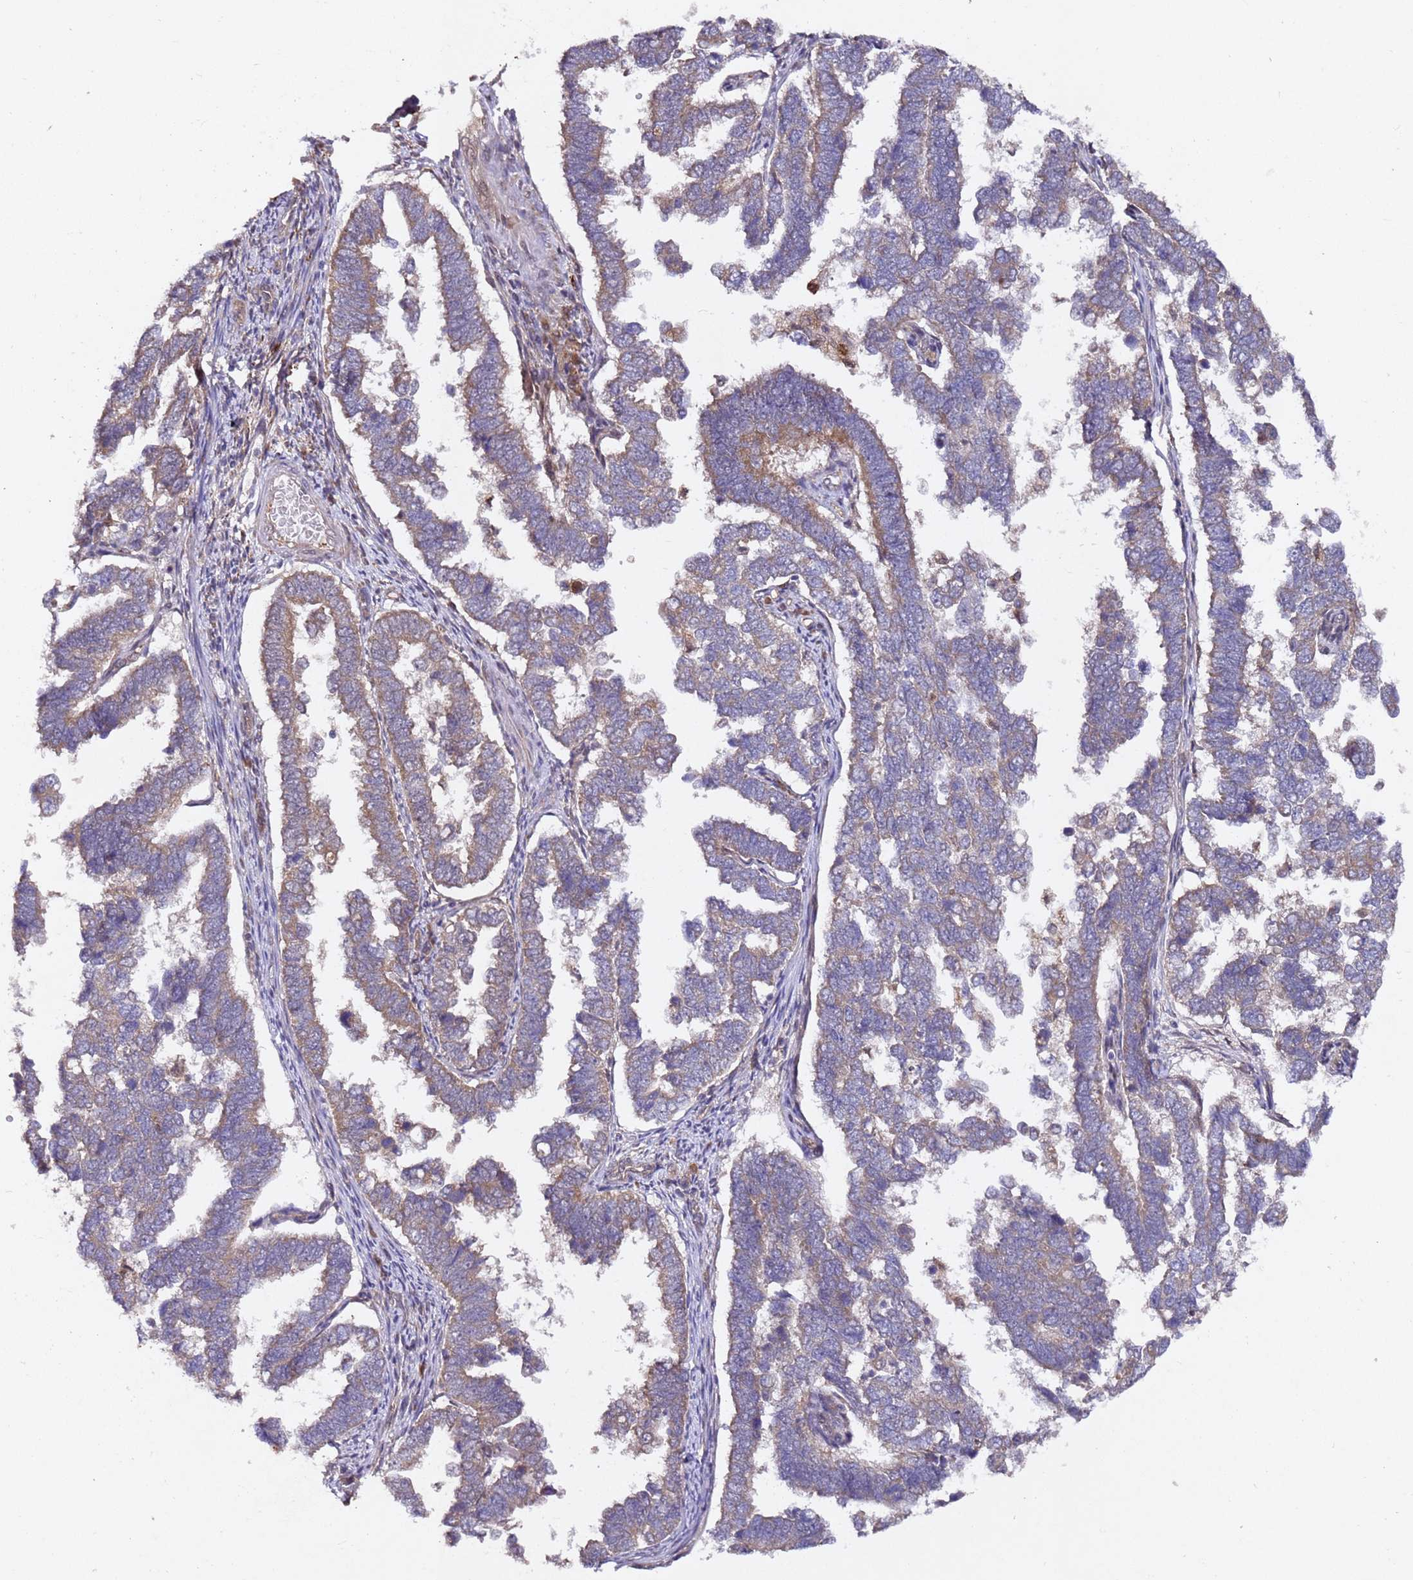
{"staining": {"intensity": "weak", "quantity": ">75%", "location": "cytoplasmic/membranous"}, "tissue": "endometrial cancer", "cell_type": "Tumor cells", "image_type": "cancer", "snomed": [{"axis": "morphology", "description": "Adenocarcinoma, NOS"}, {"axis": "topography", "description": "Endometrium"}], "caption": "Protein expression analysis of adenocarcinoma (endometrial) demonstrates weak cytoplasmic/membranous staining in approximately >75% of tumor cells.", "gene": "ALG11", "patient": {"sex": "female", "age": 75}}